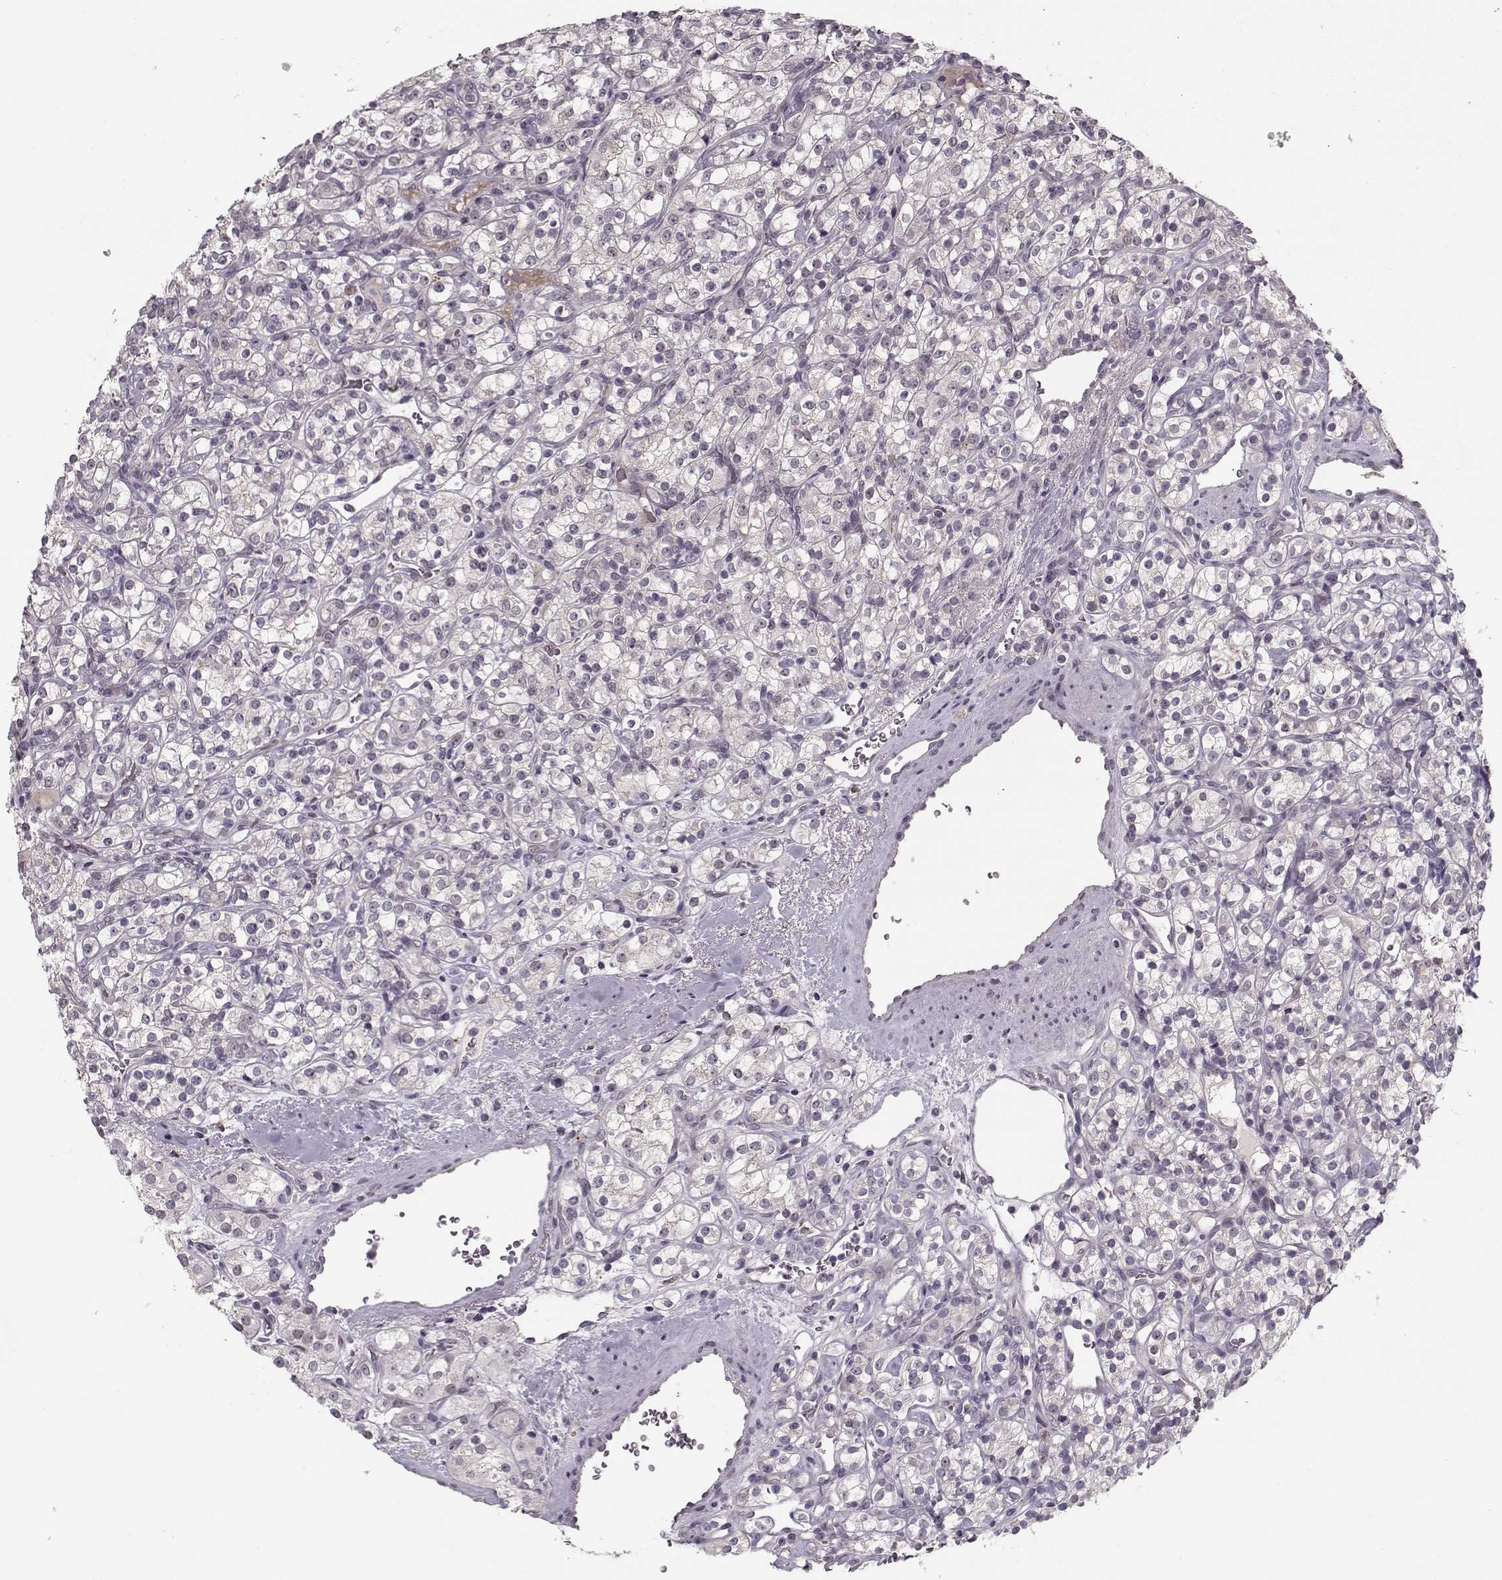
{"staining": {"intensity": "negative", "quantity": "none", "location": "none"}, "tissue": "renal cancer", "cell_type": "Tumor cells", "image_type": "cancer", "snomed": [{"axis": "morphology", "description": "Adenocarcinoma, NOS"}, {"axis": "topography", "description": "Kidney"}], "caption": "Renal adenocarcinoma was stained to show a protein in brown. There is no significant positivity in tumor cells. (DAB (3,3'-diaminobenzidine) immunohistochemistry visualized using brightfield microscopy, high magnification).", "gene": "DNAI3", "patient": {"sex": "male", "age": 77}}